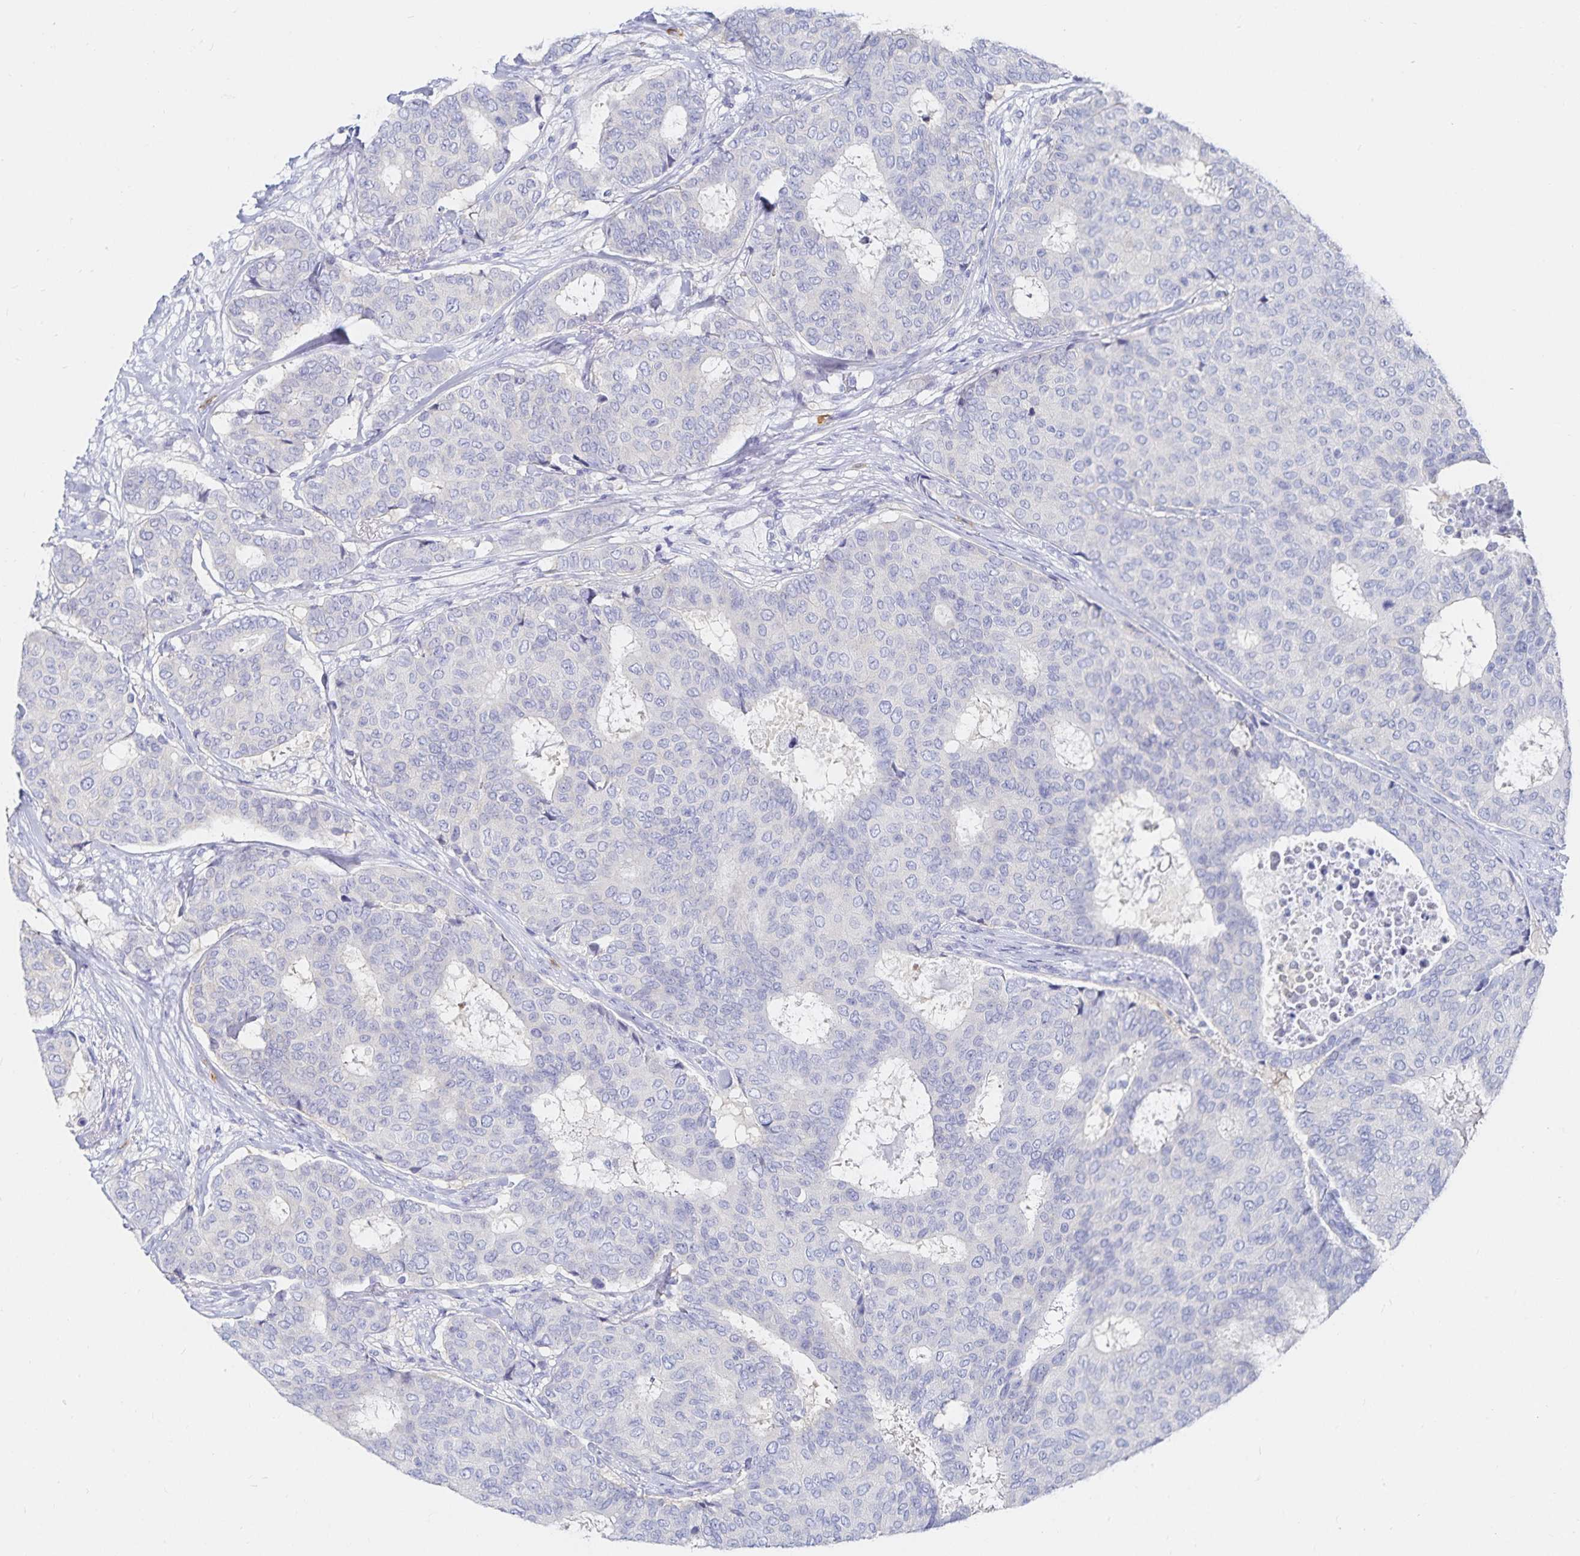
{"staining": {"intensity": "negative", "quantity": "none", "location": "none"}, "tissue": "breast cancer", "cell_type": "Tumor cells", "image_type": "cancer", "snomed": [{"axis": "morphology", "description": "Duct carcinoma"}, {"axis": "topography", "description": "Breast"}], "caption": "This is an immunohistochemistry histopathology image of human breast cancer (invasive ductal carcinoma). There is no staining in tumor cells.", "gene": "TNIP1", "patient": {"sex": "female", "age": 75}}